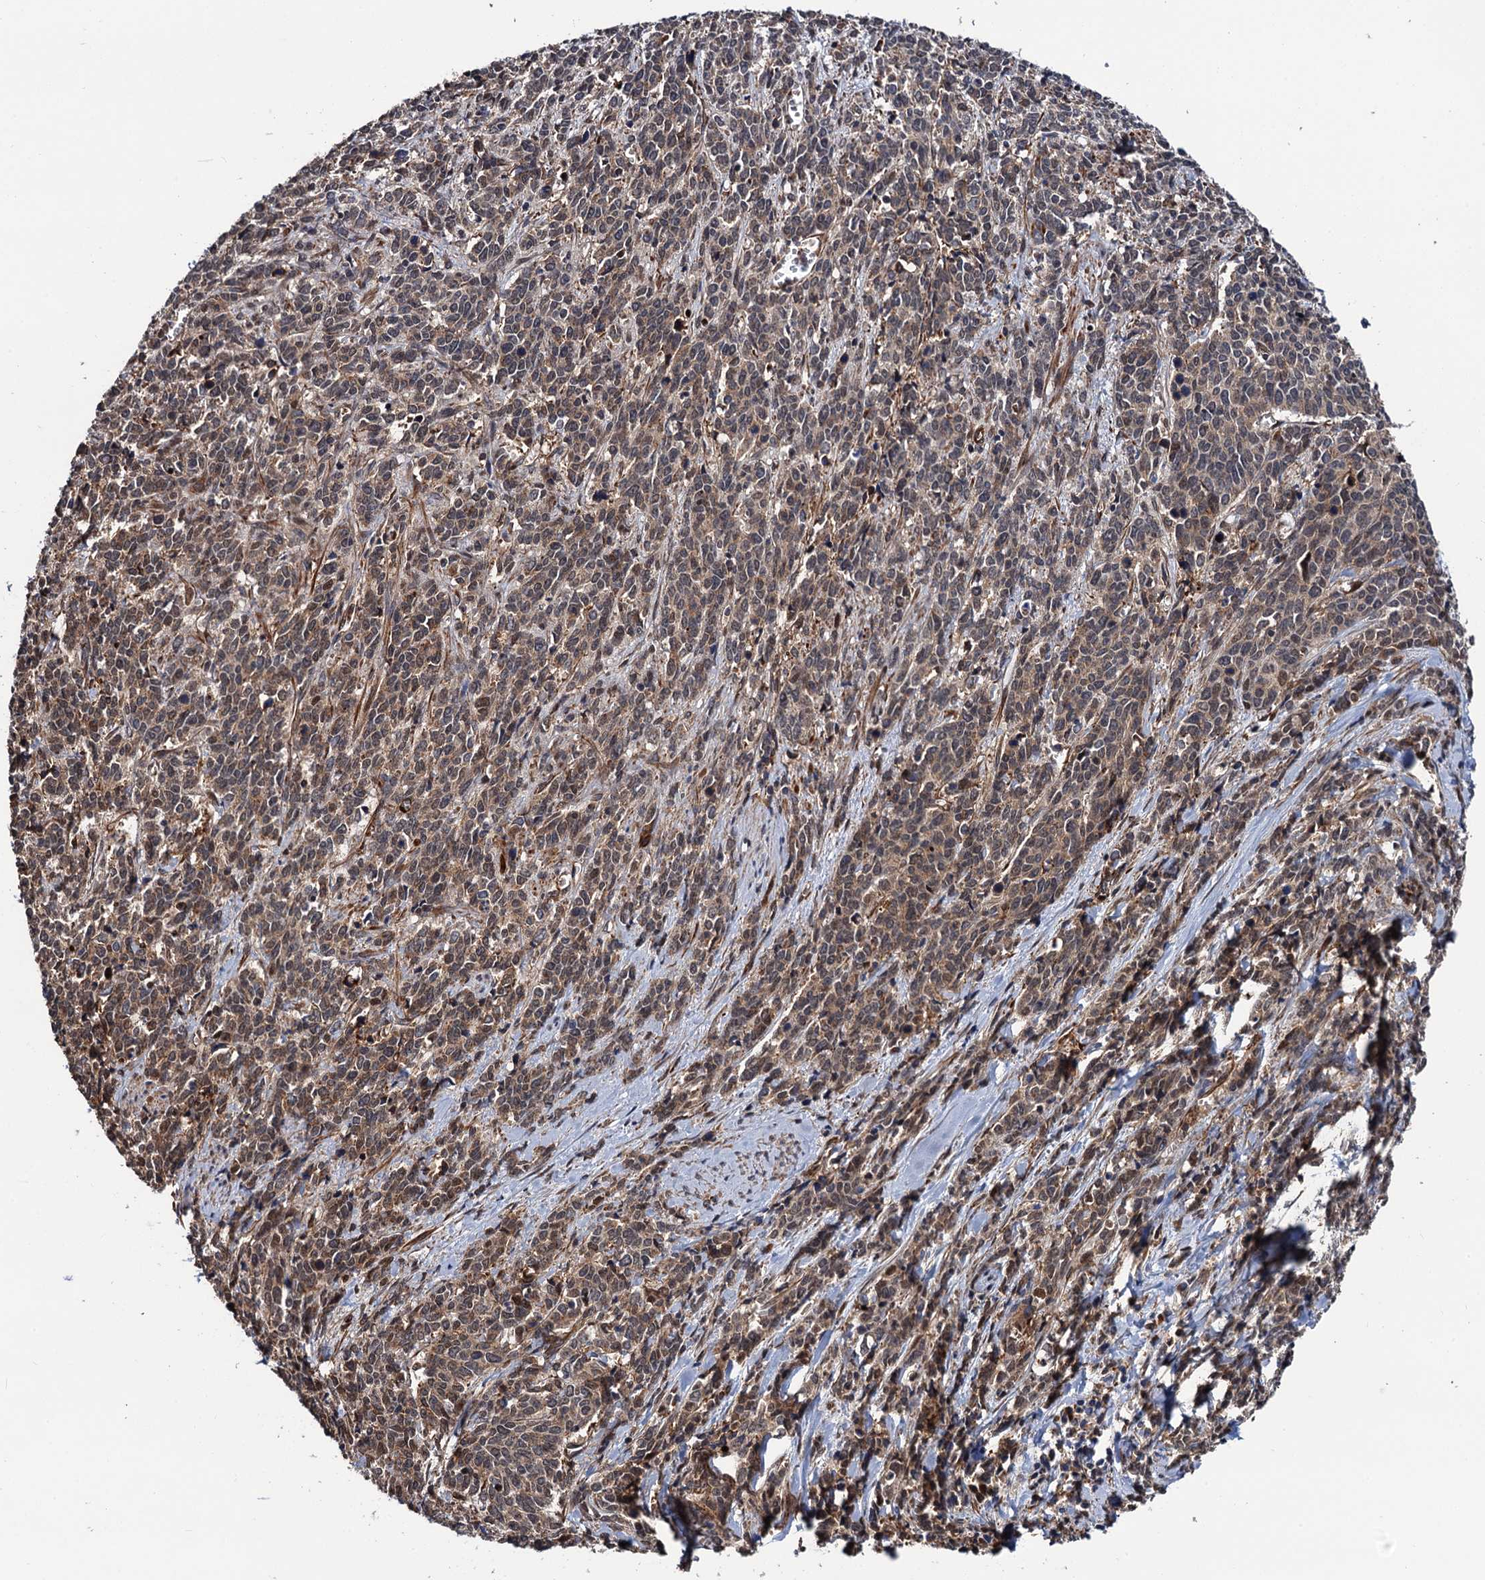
{"staining": {"intensity": "weak", "quantity": "25%-75%", "location": "cytoplasmic/membranous"}, "tissue": "cervical cancer", "cell_type": "Tumor cells", "image_type": "cancer", "snomed": [{"axis": "morphology", "description": "Squamous cell carcinoma, NOS"}, {"axis": "topography", "description": "Cervix"}], "caption": "This photomicrograph exhibits immunohistochemistry staining of cervical cancer (squamous cell carcinoma), with low weak cytoplasmic/membranous positivity in about 25%-75% of tumor cells.", "gene": "FSIP1", "patient": {"sex": "female", "age": 60}}